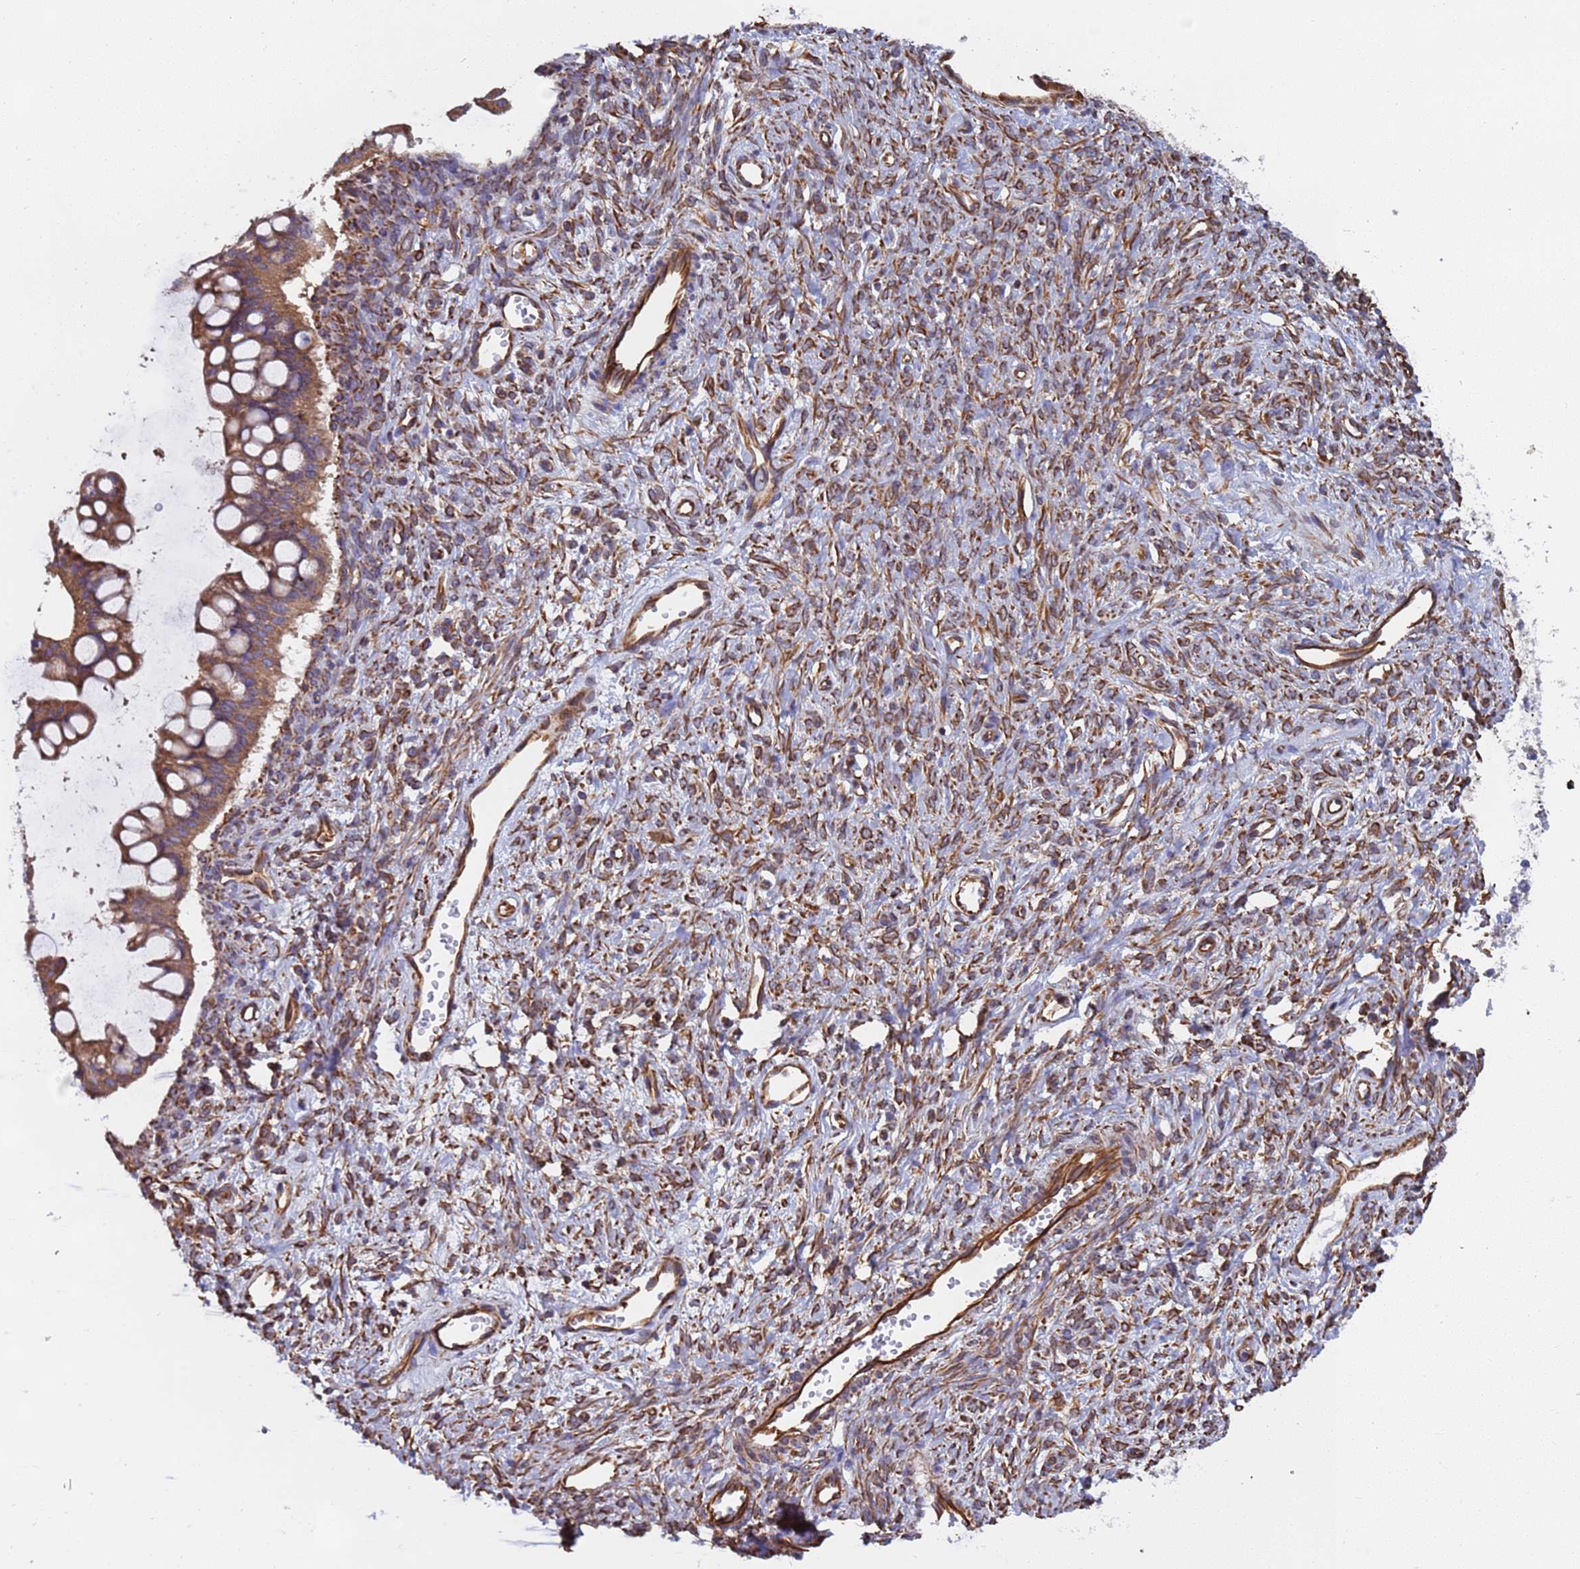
{"staining": {"intensity": "moderate", "quantity": ">75%", "location": "cytoplasmic/membranous"}, "tissue": "ovarian cancer", "cell_type": "Tumor cells", "image_type": "cancer", "snomed": [{"axis": "morphology", "description": "Cystadenocarcinoma, mucinous, NOS"}, {"axis": "topography", "description": "Ovary"}], "caption": "Protein expression analysis of mucinous cystadenocarcinoma (ovarian) displays moderate cytoplasmic/membranous expression in approximately >75% of tumor cells. (IHC, brightfield microscopy, high magnification).", "gene": "NUDT12", "patient": {"sex": "female", "age": 73}}